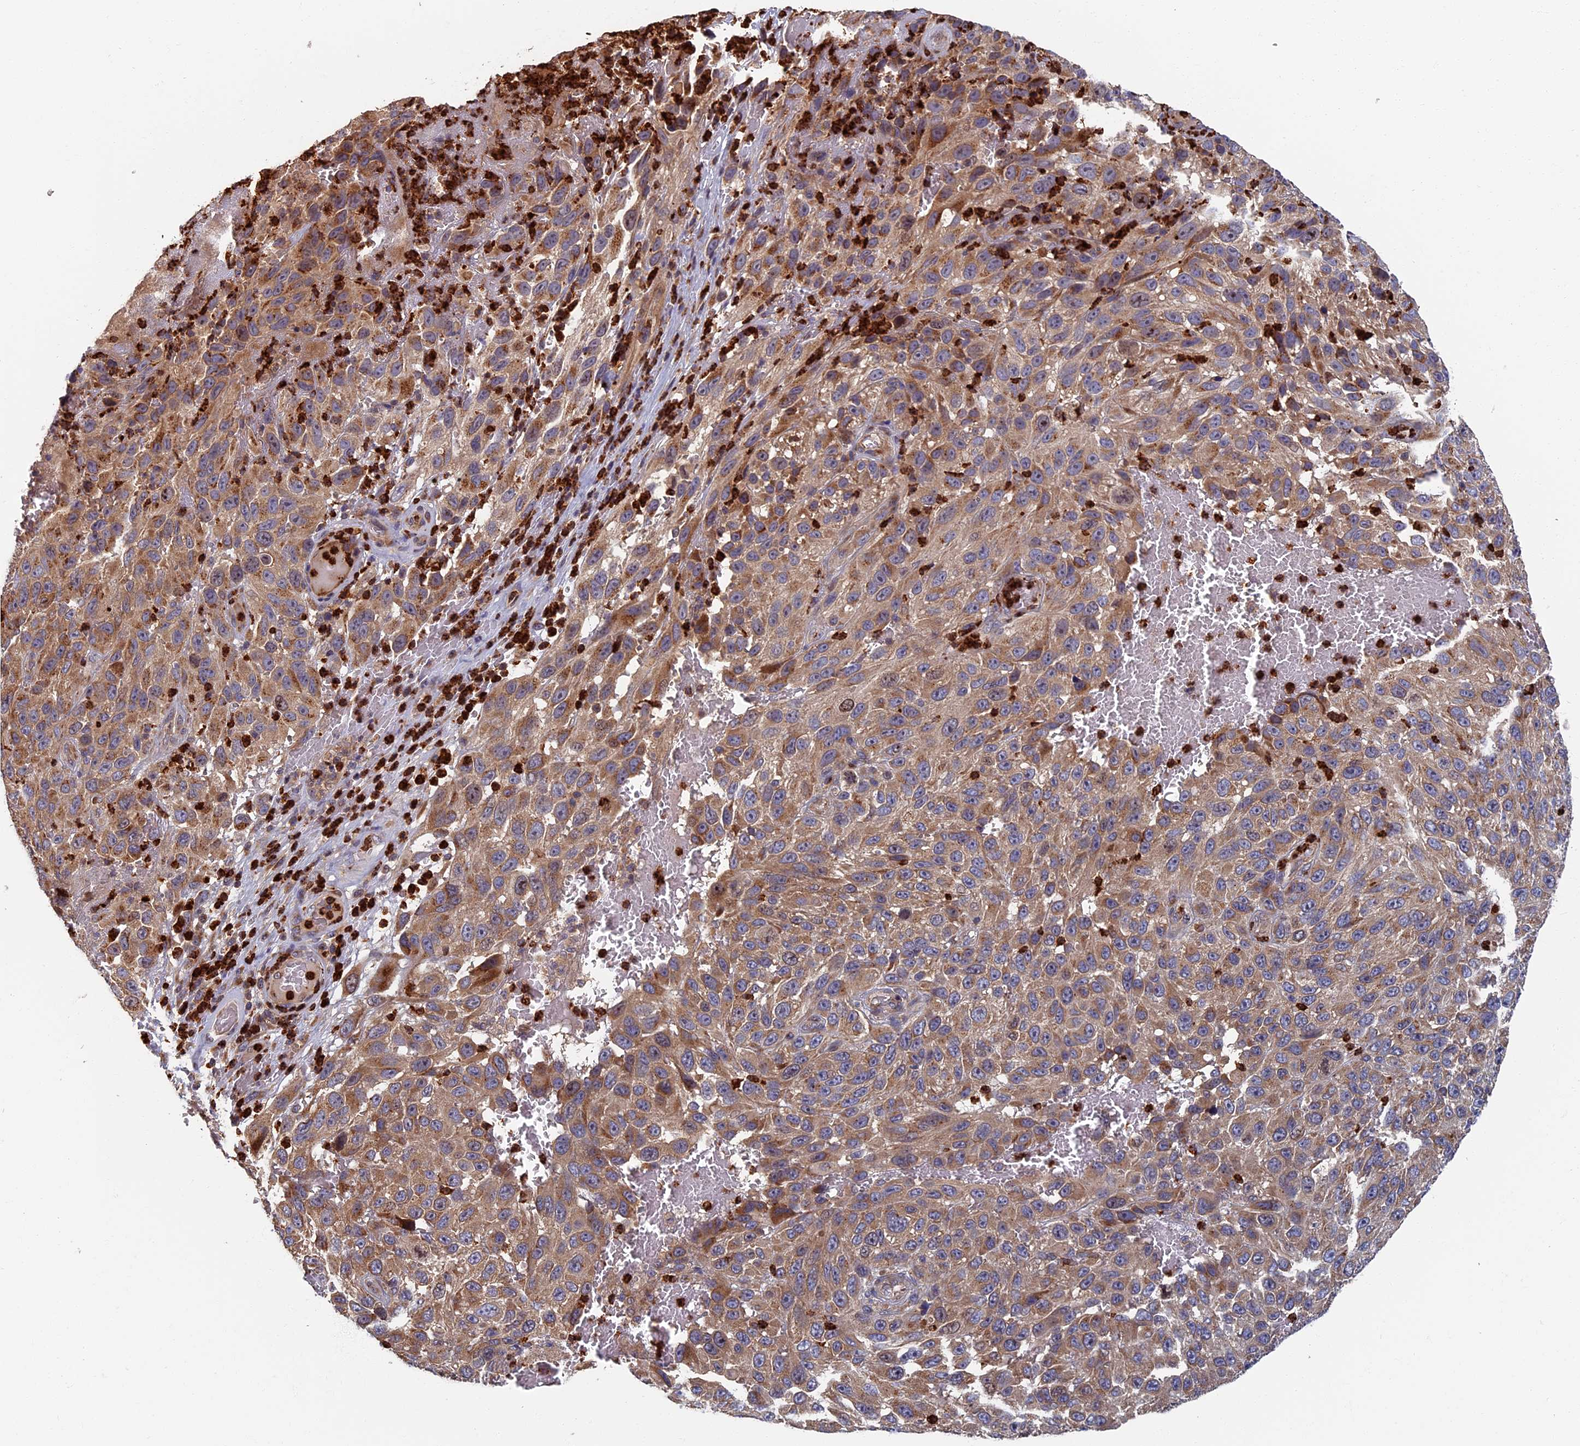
{"staining": {"intensity": "moderate", "quantity": ">75%", "location": "cytoplasmic/membranous"}, "tissue": "melanoma", "cell_type": "Tumor cells", "image_type": "cancer", "snomed": [{"axis": "morphology", "description": "Malignant melanoma, NOS"}, {"axis": "topography", "description": "Skin"}], "caption": "Immunohistochemistry (IHC) micrograph of neoplastic tissue: malignant melanoma stained using immunohistochemistry (IHC) demonstrates medium levels of moderate protein expression localized specifically in the cytoplasmic/membranous of tumor cells, appearing as a cytoplasmic/membranous brown color.", "gene": "TNK2", "patient": {"sex": "female", "age": 96}}